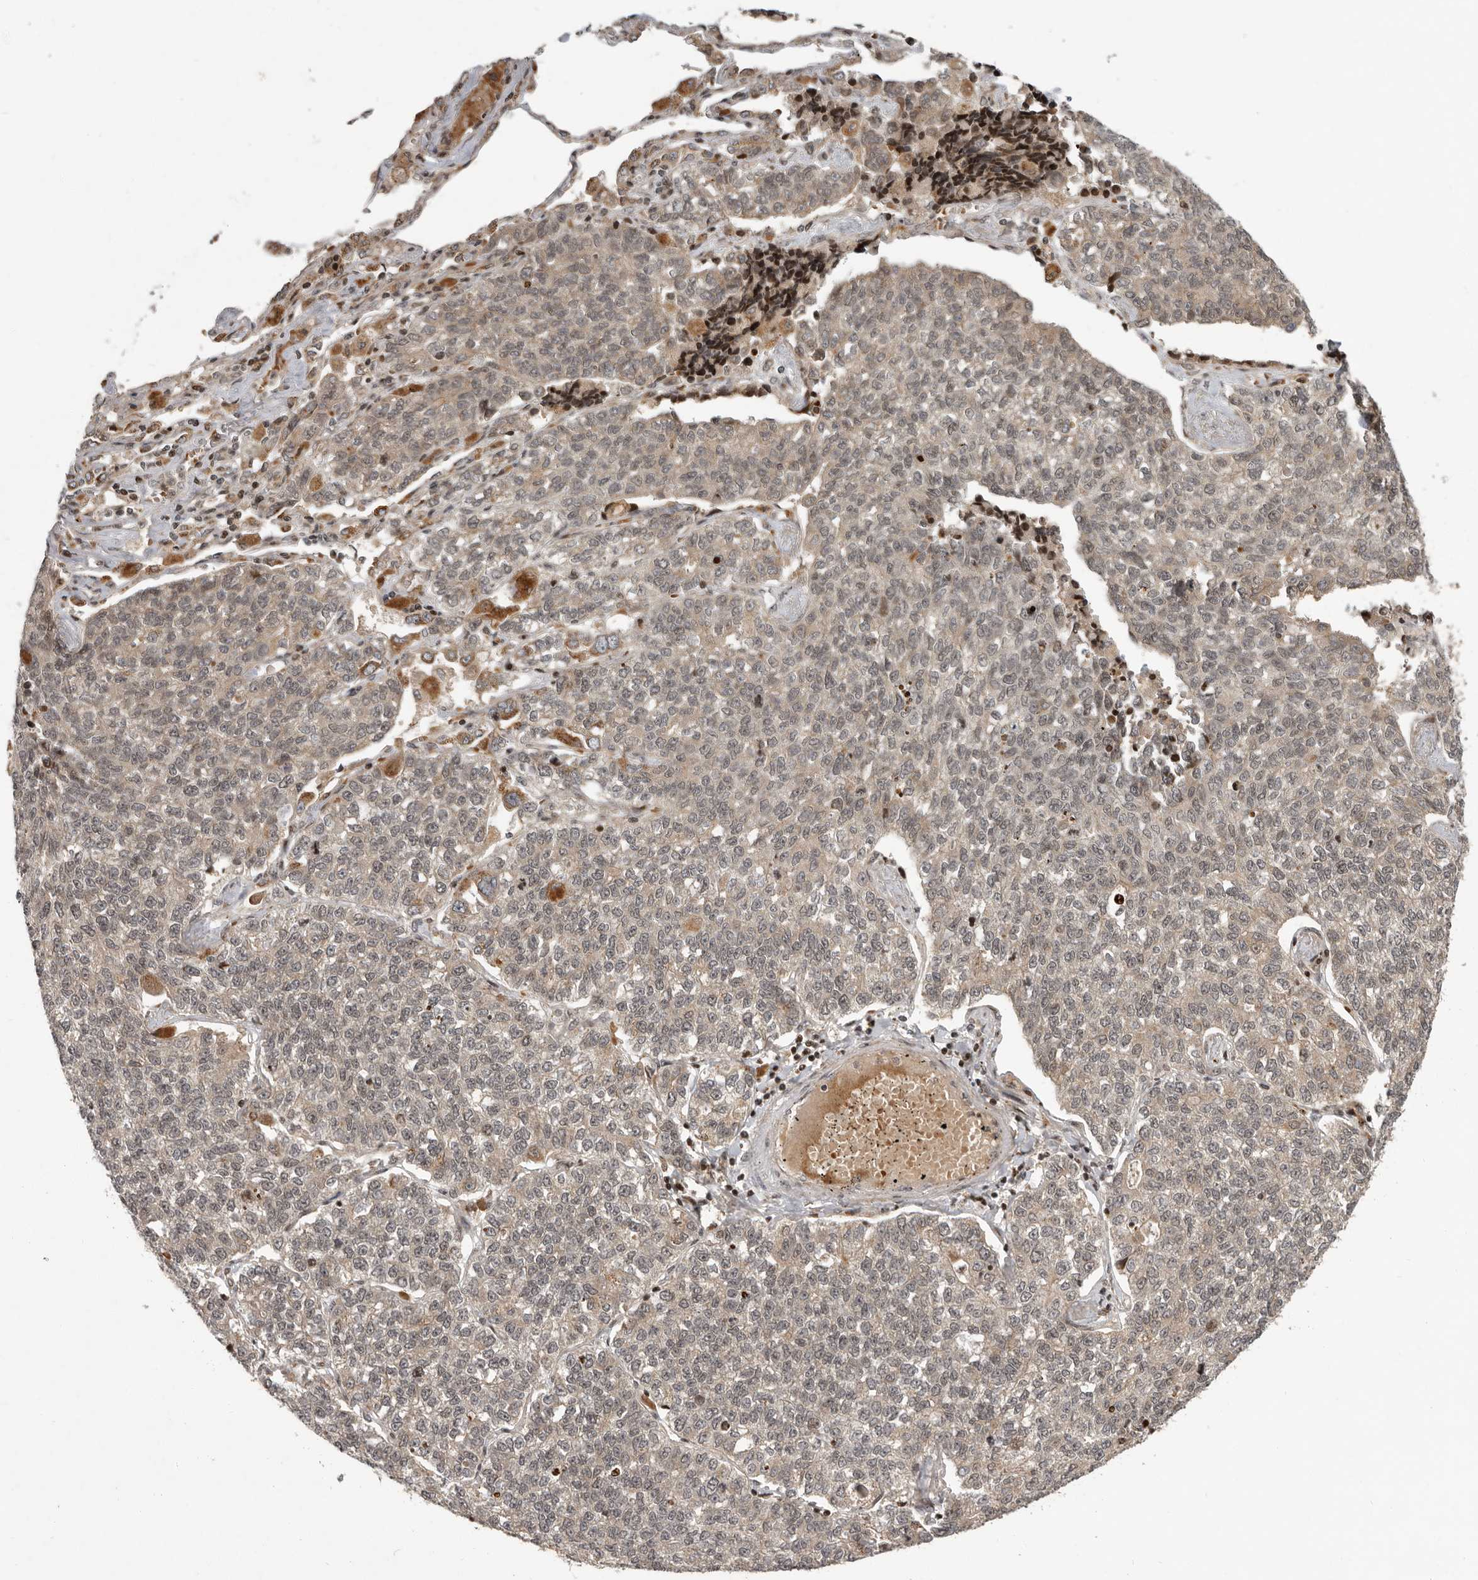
{"staining": {"intensity": "weak", "quantity": "<25%", "location": "cytoplasmic/membranous"}, "tissue": "lung cancer", "cell_type": "Tumor cells", "image_type": "cancer", "snomed": [{"axis": "morphology", "description": "Adenocarcinoma, NOS"}, {"axis": "topography", "description": "Lung"}], "caption": "Adenocarcinoma (lung) stained for a protein using immunohistochemistry (IHC) exhibits no staining tumor cells.", "gene": "RABIF", "patient": {"sex": "male", "age": 49}}